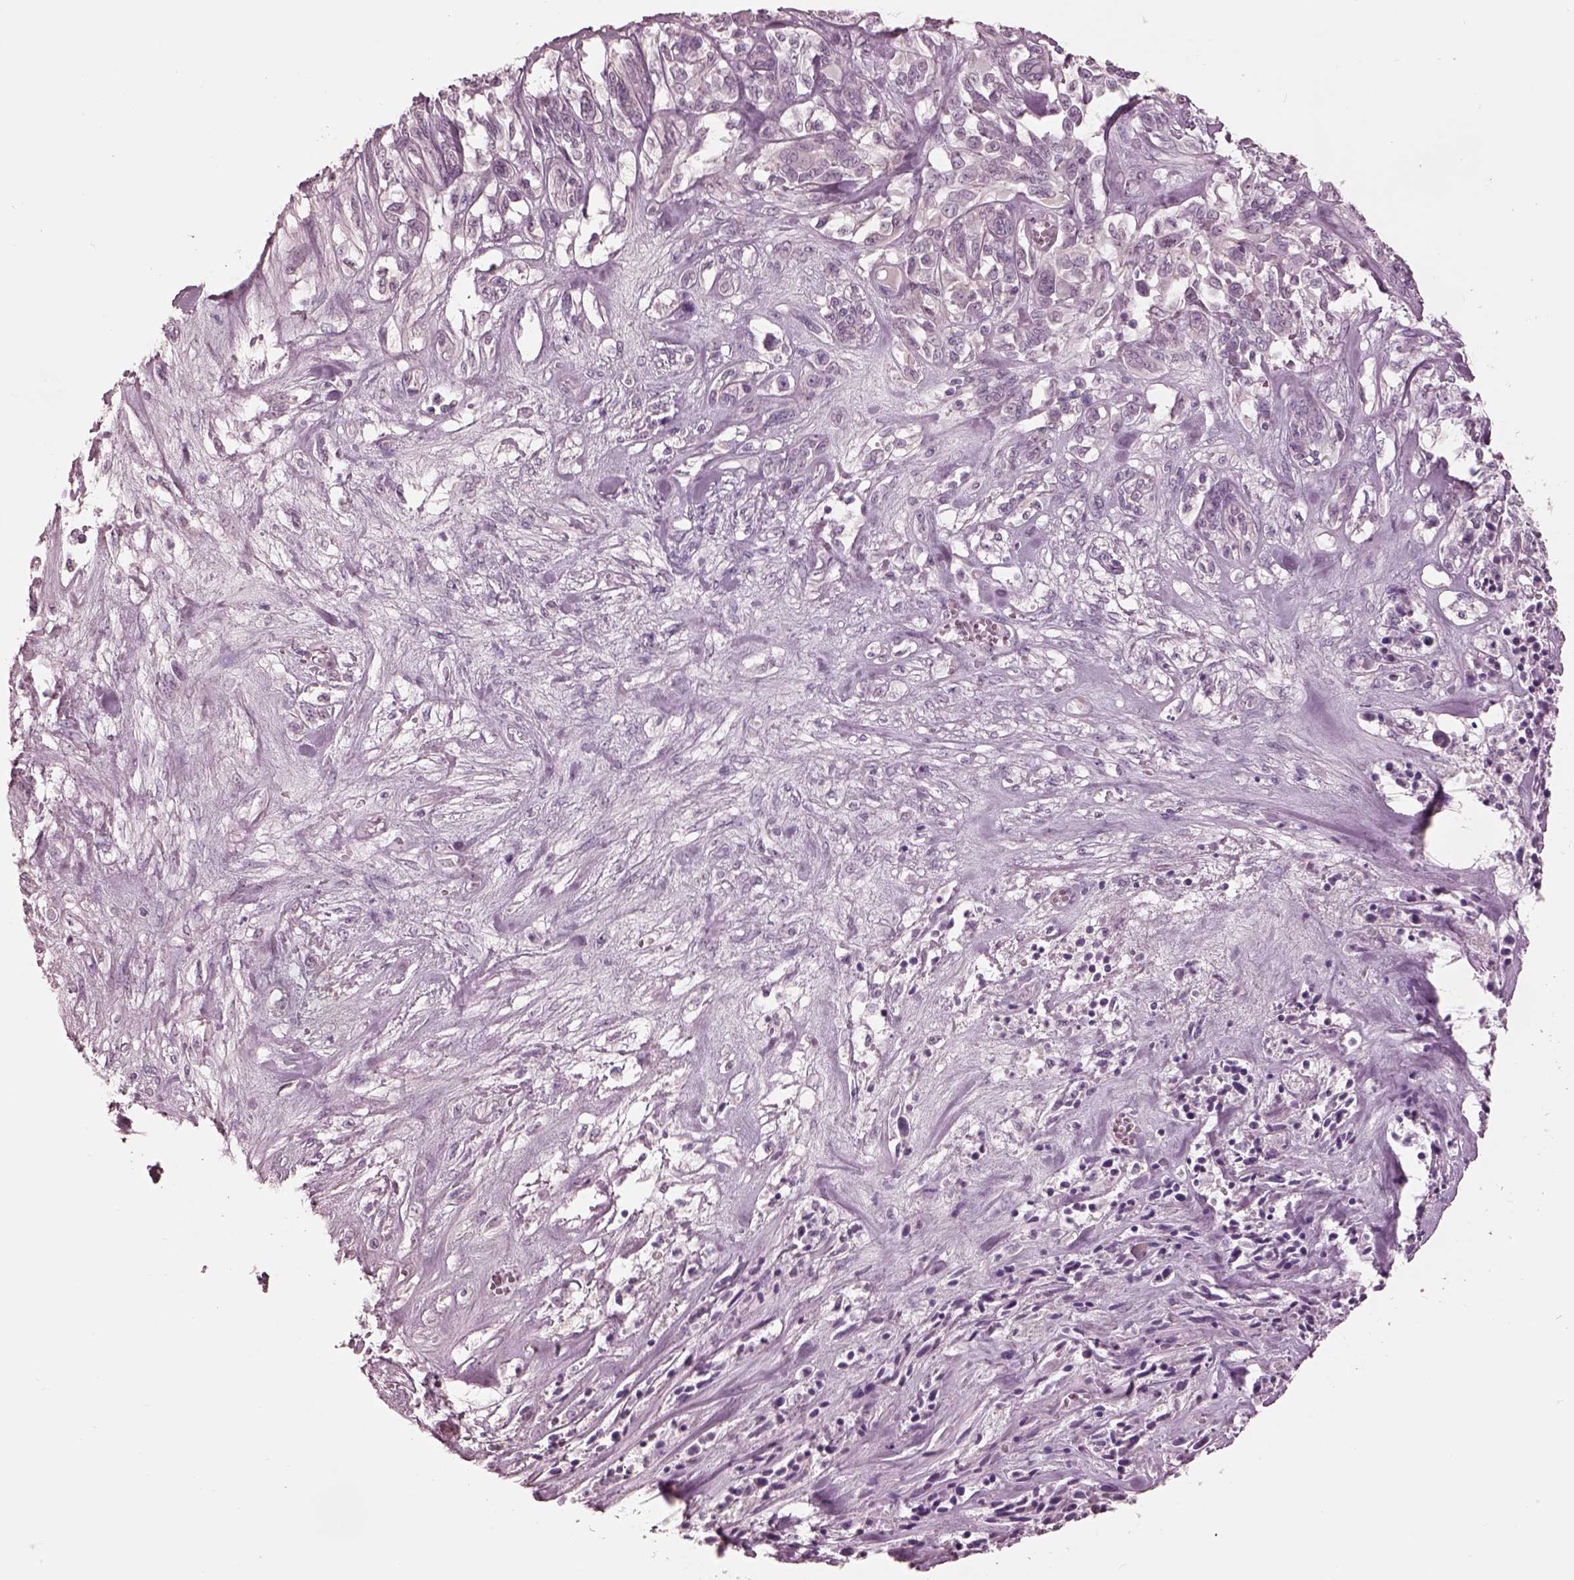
{"staining": {"intensity": "negative", "quantity": "none", "location": "none"}, "tissue": "melanoma", "cell_type": "Tumor cells", "image_type": "cancer", "snomed": [{"axis": "morphology", "description": "Malignant melanoma, NOS"}, {"axis": "topography", "description": "Skin"}], "caption": "Melanoma stained for a protein using immunohistochemistry displays no positivity tumor cells.", "gene": "GARIN4", "patient": {"sex": "female", "age": 91}}